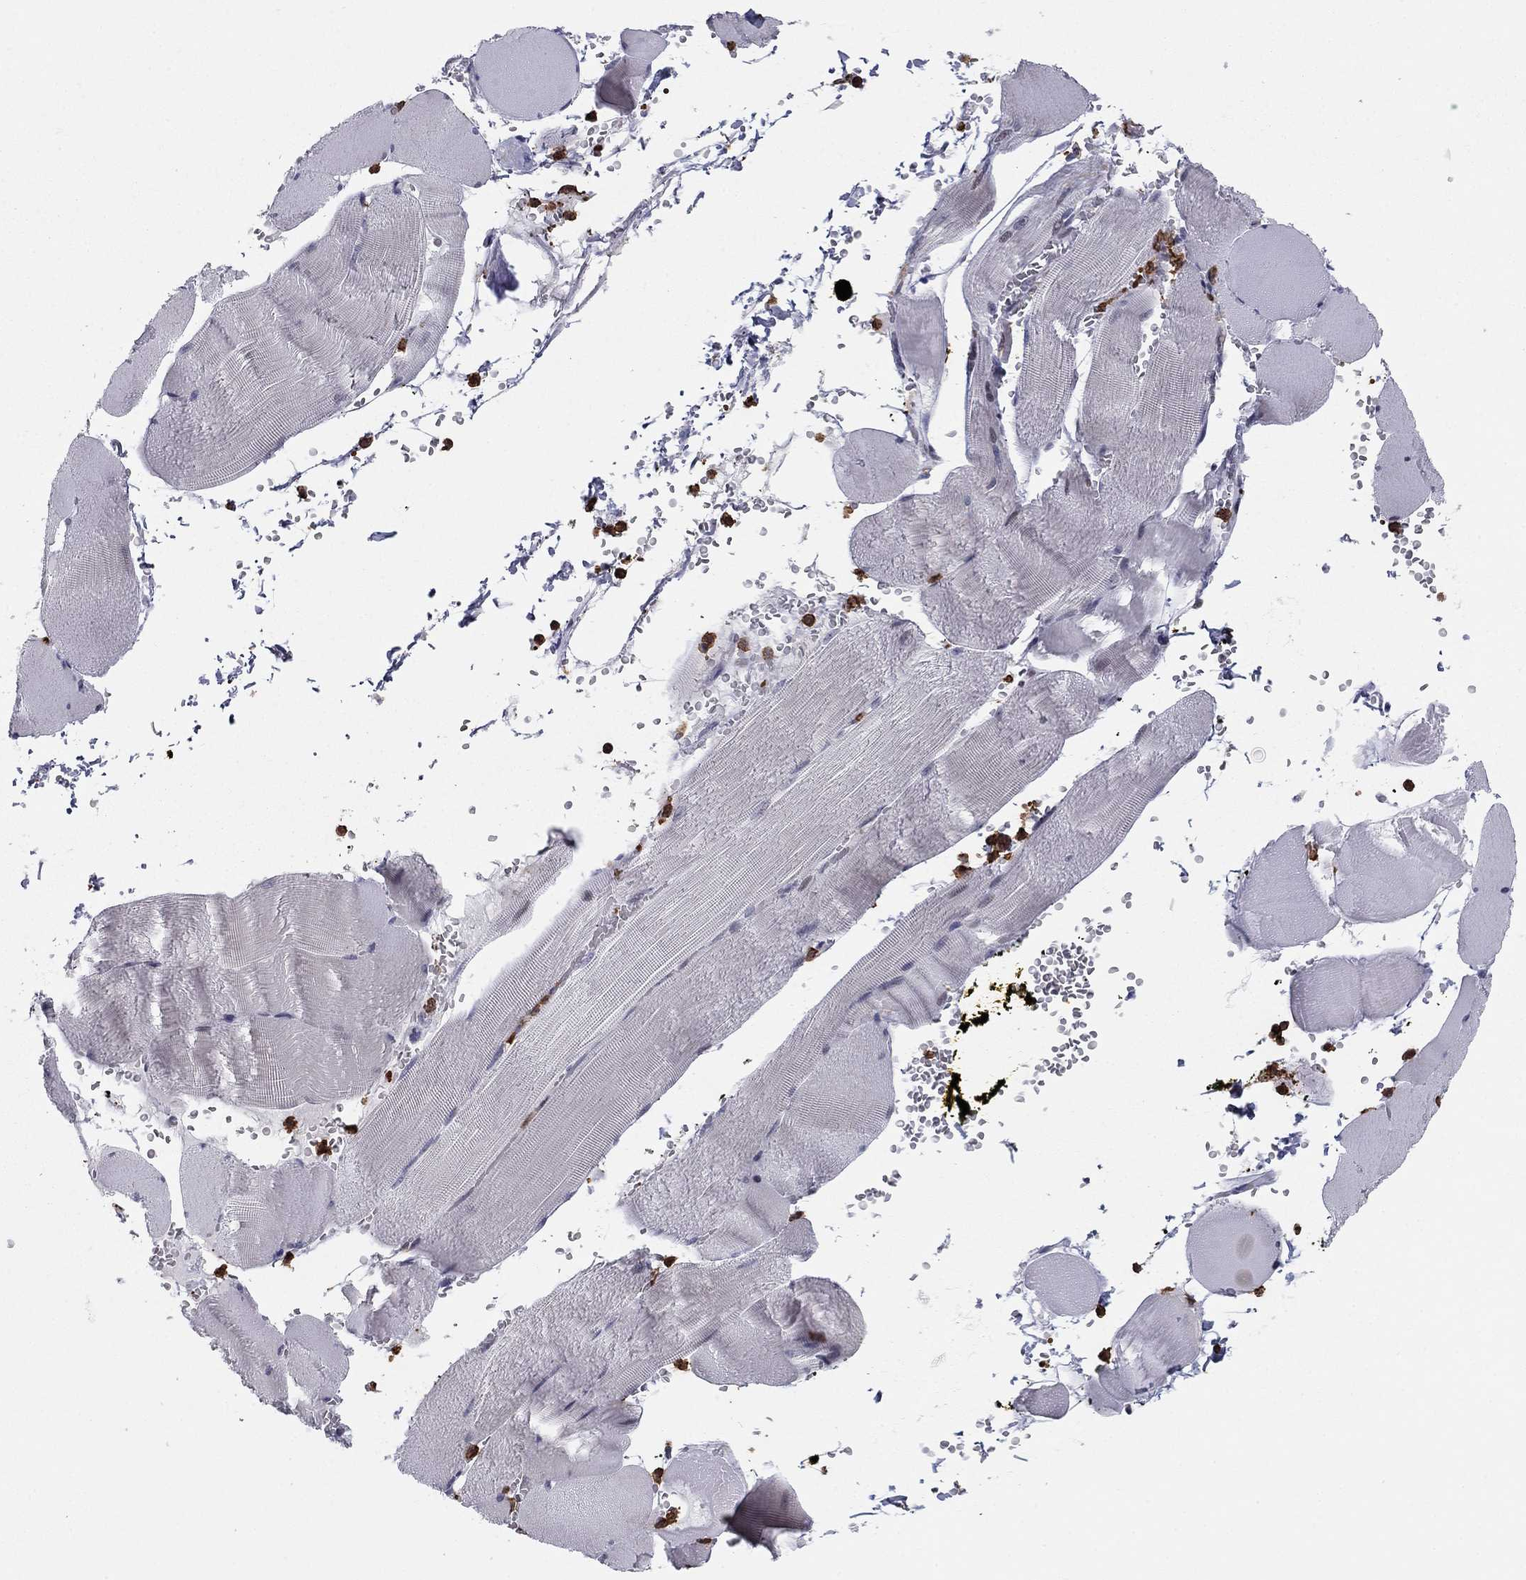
{"staining": {"intensity": "negative", "quantity": "none", "location": "none"}, "tissue": "skeletal muscle", "cell_type": "Myocytes", "image_type": "normal", "snomed": [{"axis": "morphology", "description": "Normal tissue, NOS"}, {"axis": "topography", "description": "Skeletal muscle"}], "caption": "High power microscopy histopathology image of an IHC histopathology image of unremarkable skeletal muscle, revealing no significant expression in myocytes.", "gene": "ARHGAP27", "patient": {"sex": "male", "age": 56}}